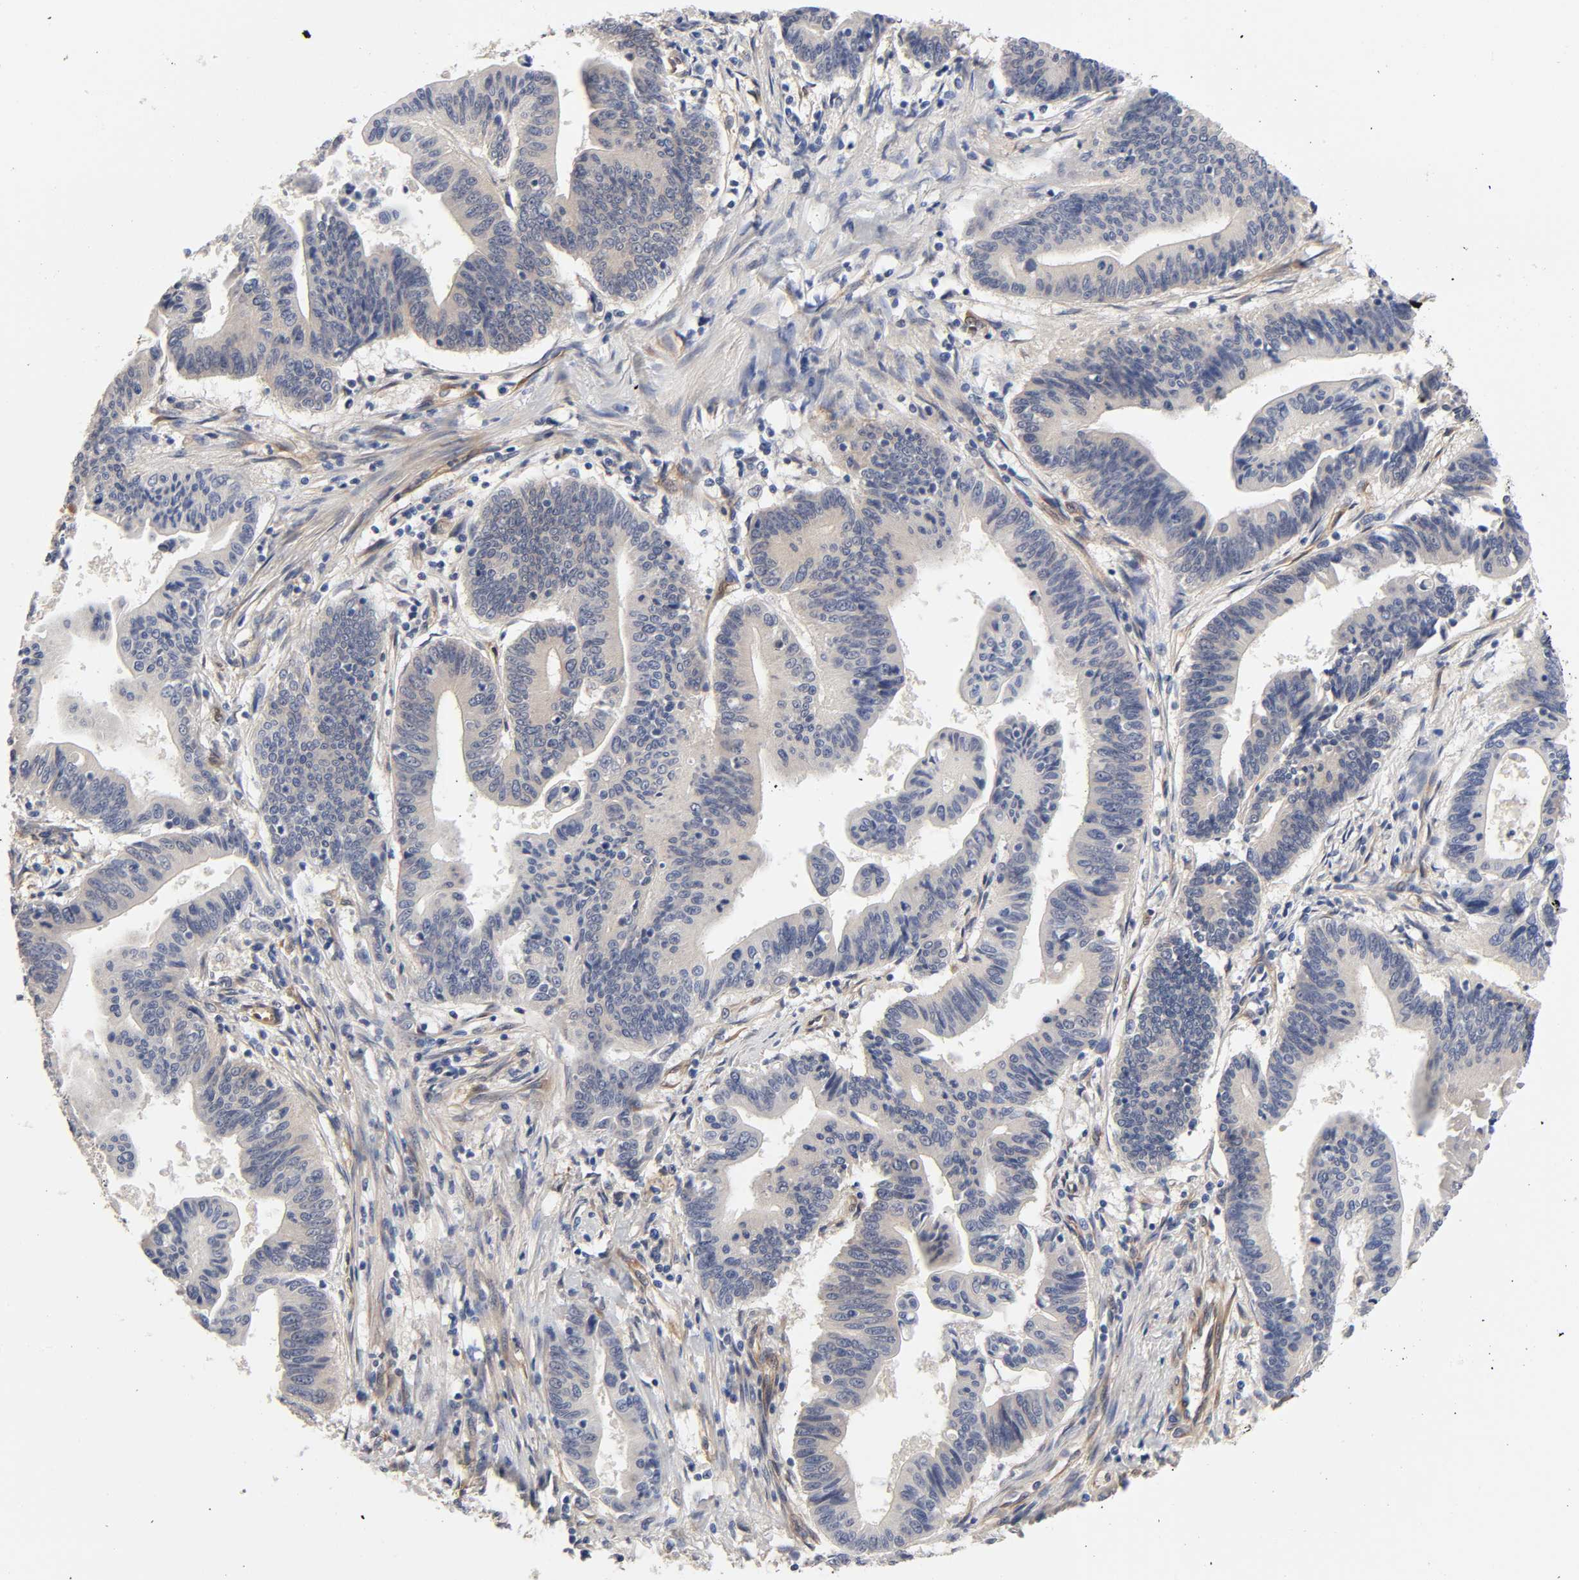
{"staining": {"intensity": "negative", "quantity": "none", "location": "none"}, "tissue": "pancreatic cancer", "cell_type": "Tumor cells", "image_type": "cancer", "snomed": [{"axis": "morphology", "description": "Adenocarcinoma, NOS"}, {"axis": "topography", "description": "Pancreas"}], "caption": "Immunohistochemistry histopathology image of human pancreatic cancer (adenocarcinoma) stained for a protein (brown), which shows no expression in tumor cells.", "gene": "RAB13", "patient": {"sex": "female", "age": 48}}